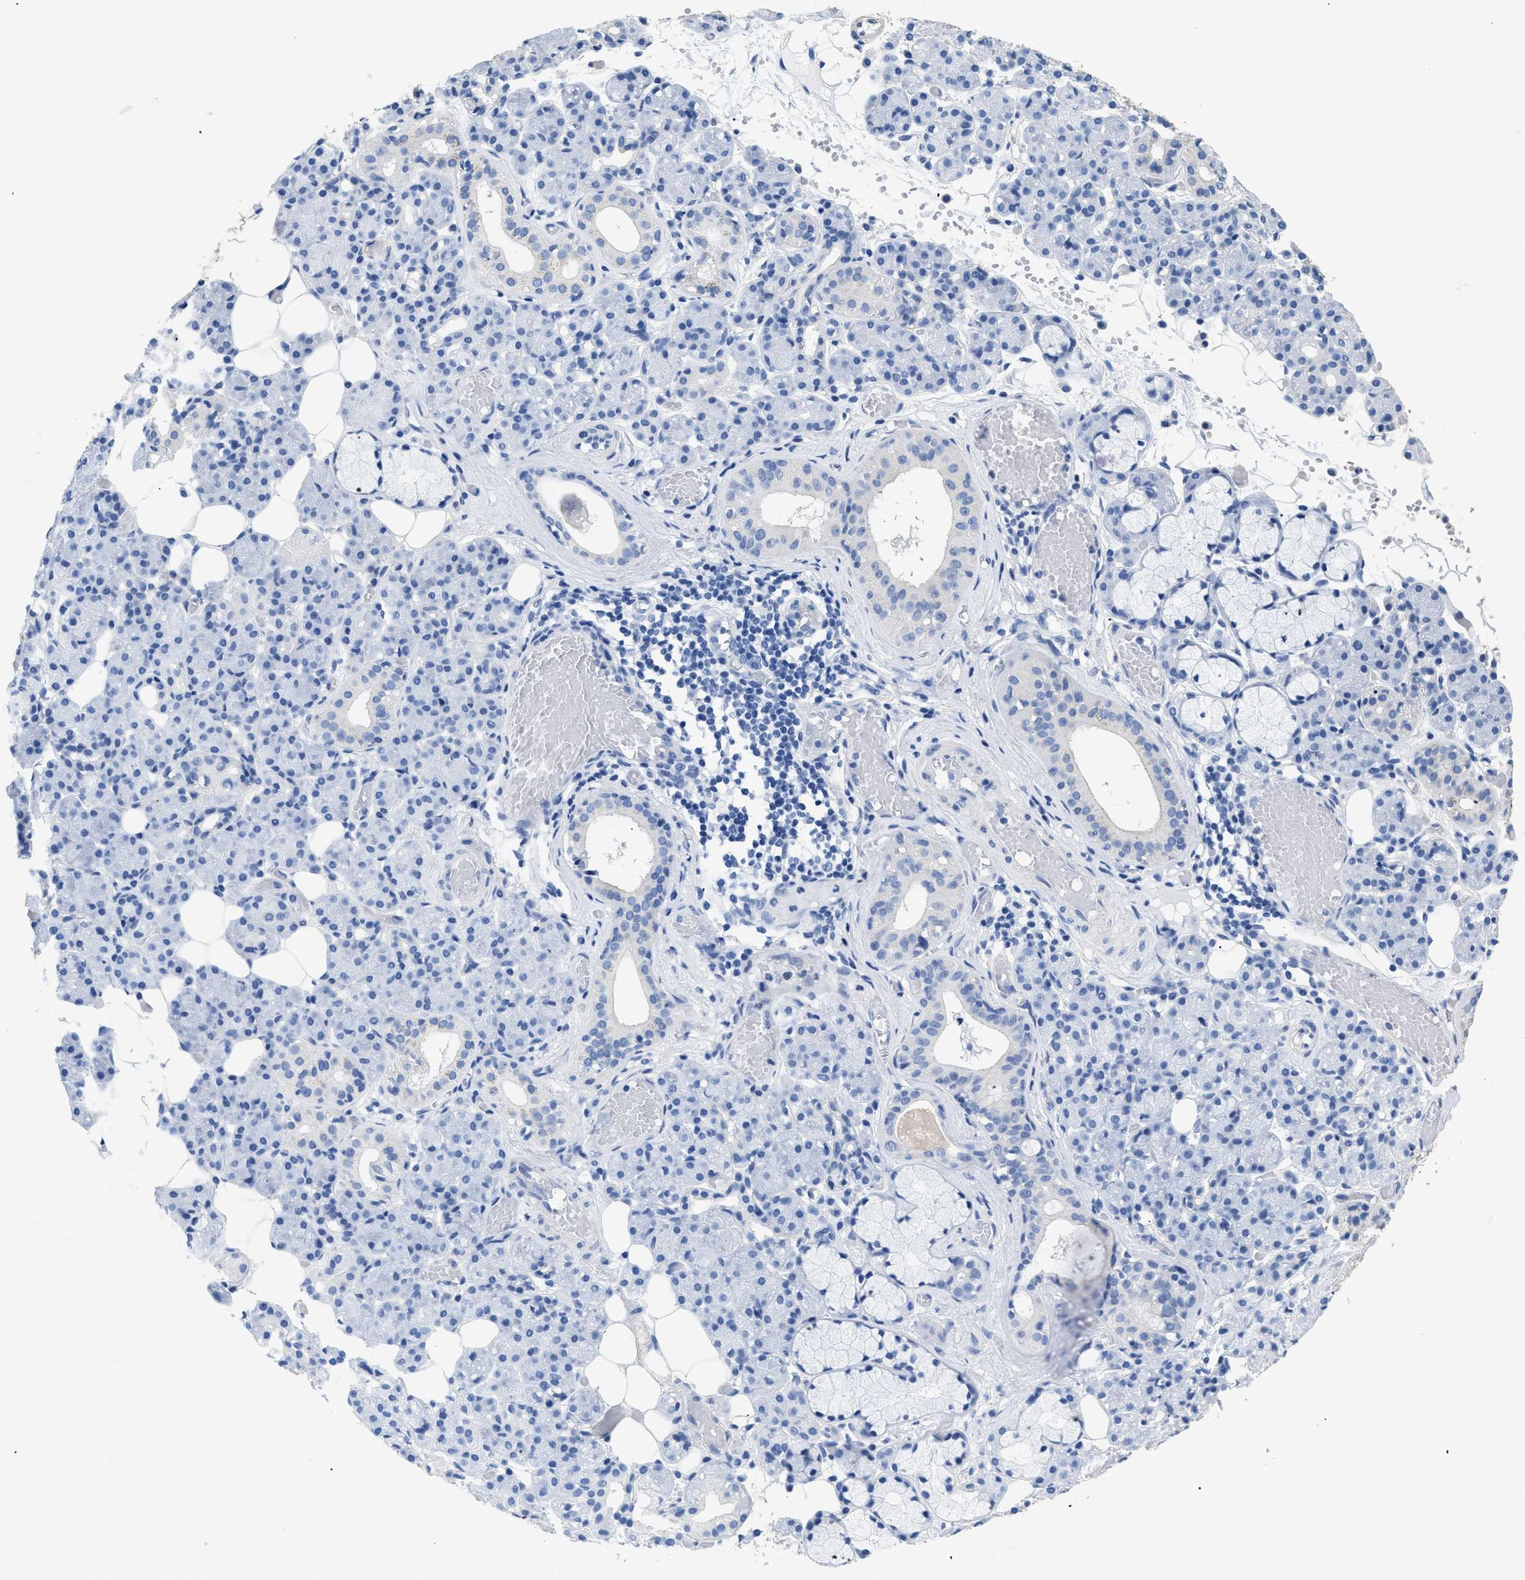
{"staining": {"intensity": "negative", "quantity": "none", "location": "none"}, "tissue": "salivary gland", "cell_type": "Glandular cells", "image_type": "normal", "snomed": [{"axis": "morphology", "description": "Normal tissue, NOS"}, {"axis": "topography", "description": "Salivary gland"}], "caption": "Glandular cells show no significant protein positivity in unremarkable salivary gland.", "gene": "DLC1", "patient": {"sex": "male", "age": 63}}